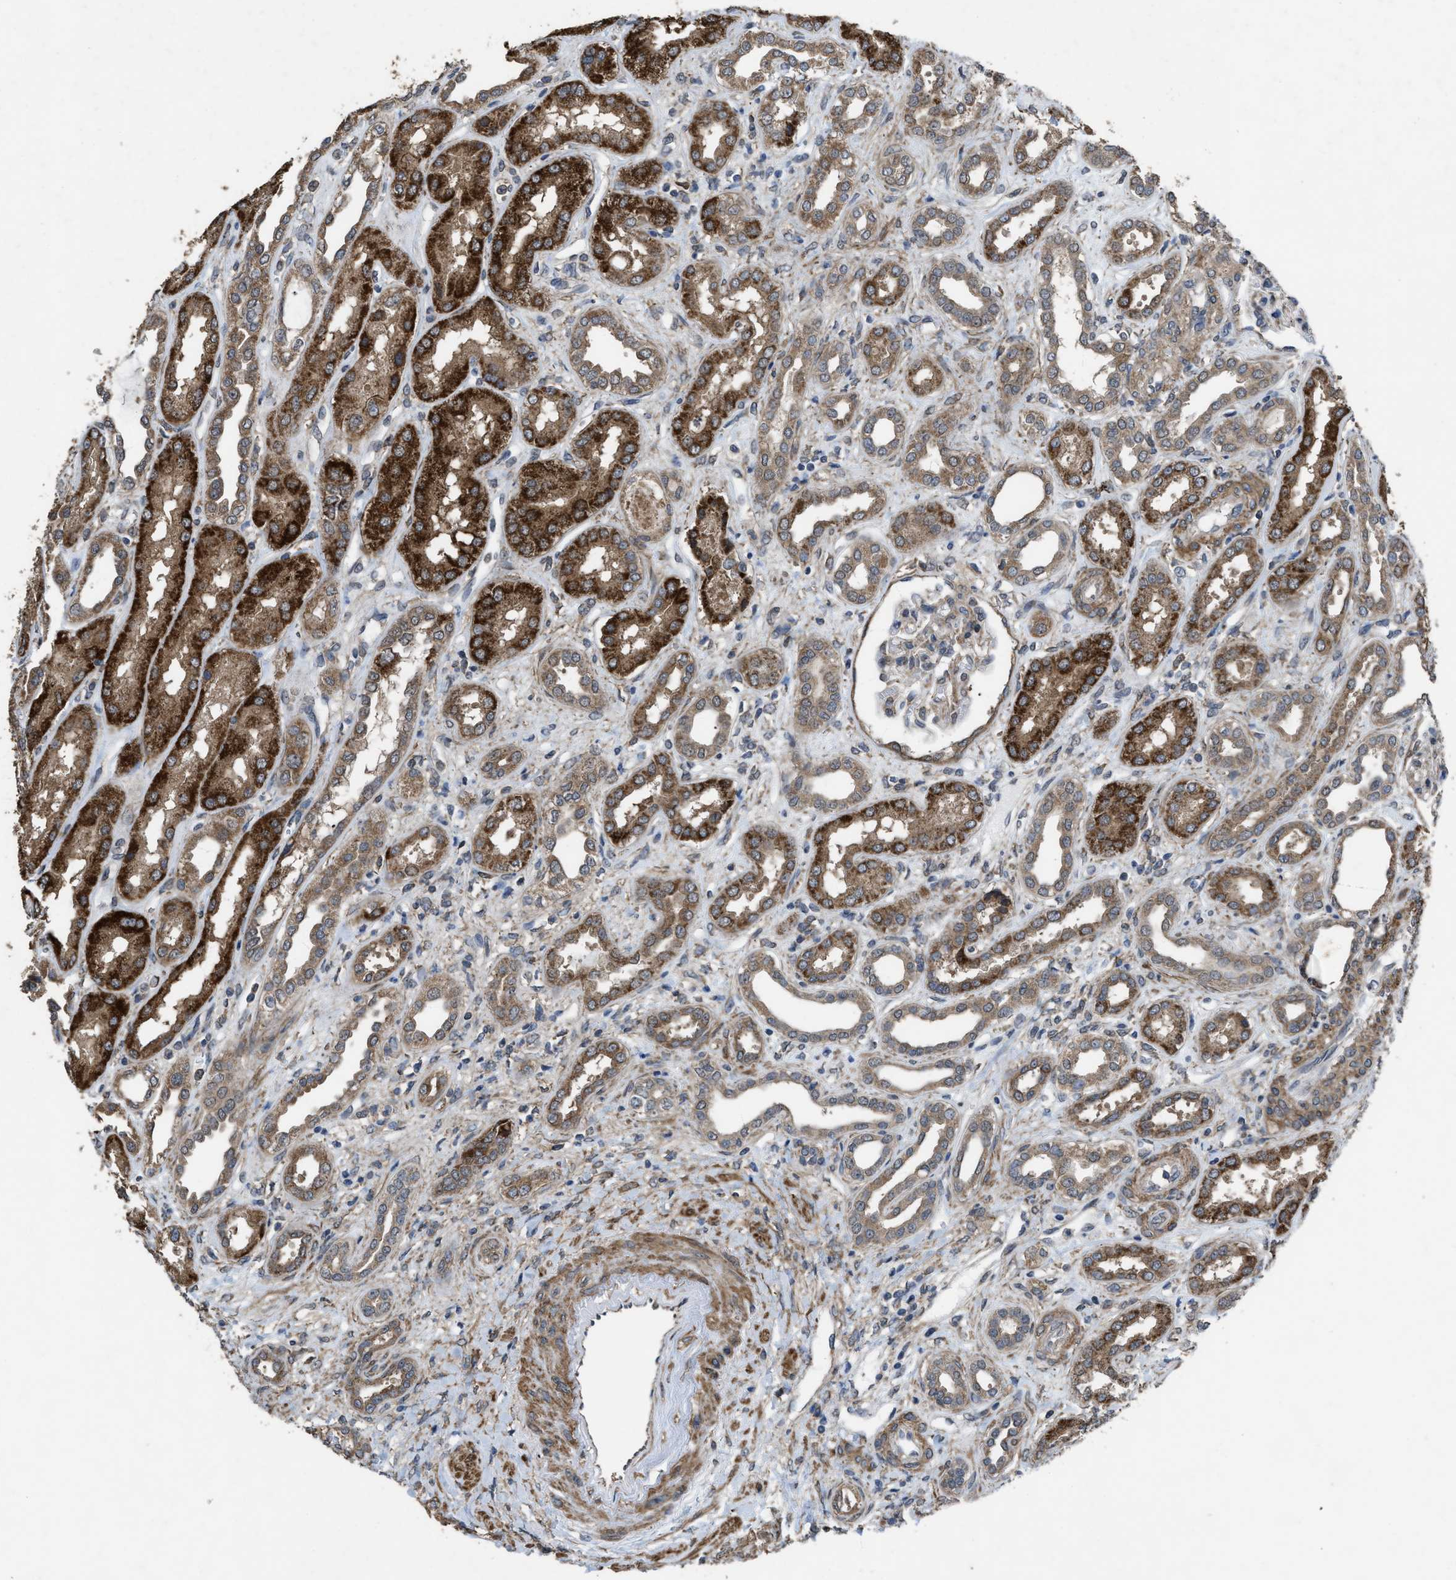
{"staining": {"intensity": "weak", "quantity": "<25%", "location": "cytoplasmic/membranous"}, "tissue": "kidney", "cell_type": "Cells in glomeruli", "image_type": "normal", "snomed": [{"axis": "morphology", "description": "Normal tissue, NOS"}, {"axis": "topography", "description": "Kidney"}], "caption": "Immunohistochemistry (IHC) histopathology image of benign kidney: kidney stained with DAB demonstrates no significant protein expression in cells in glomeruli.", "gene": "ARL6", "patient": {"sex": "male", "age": 59}}